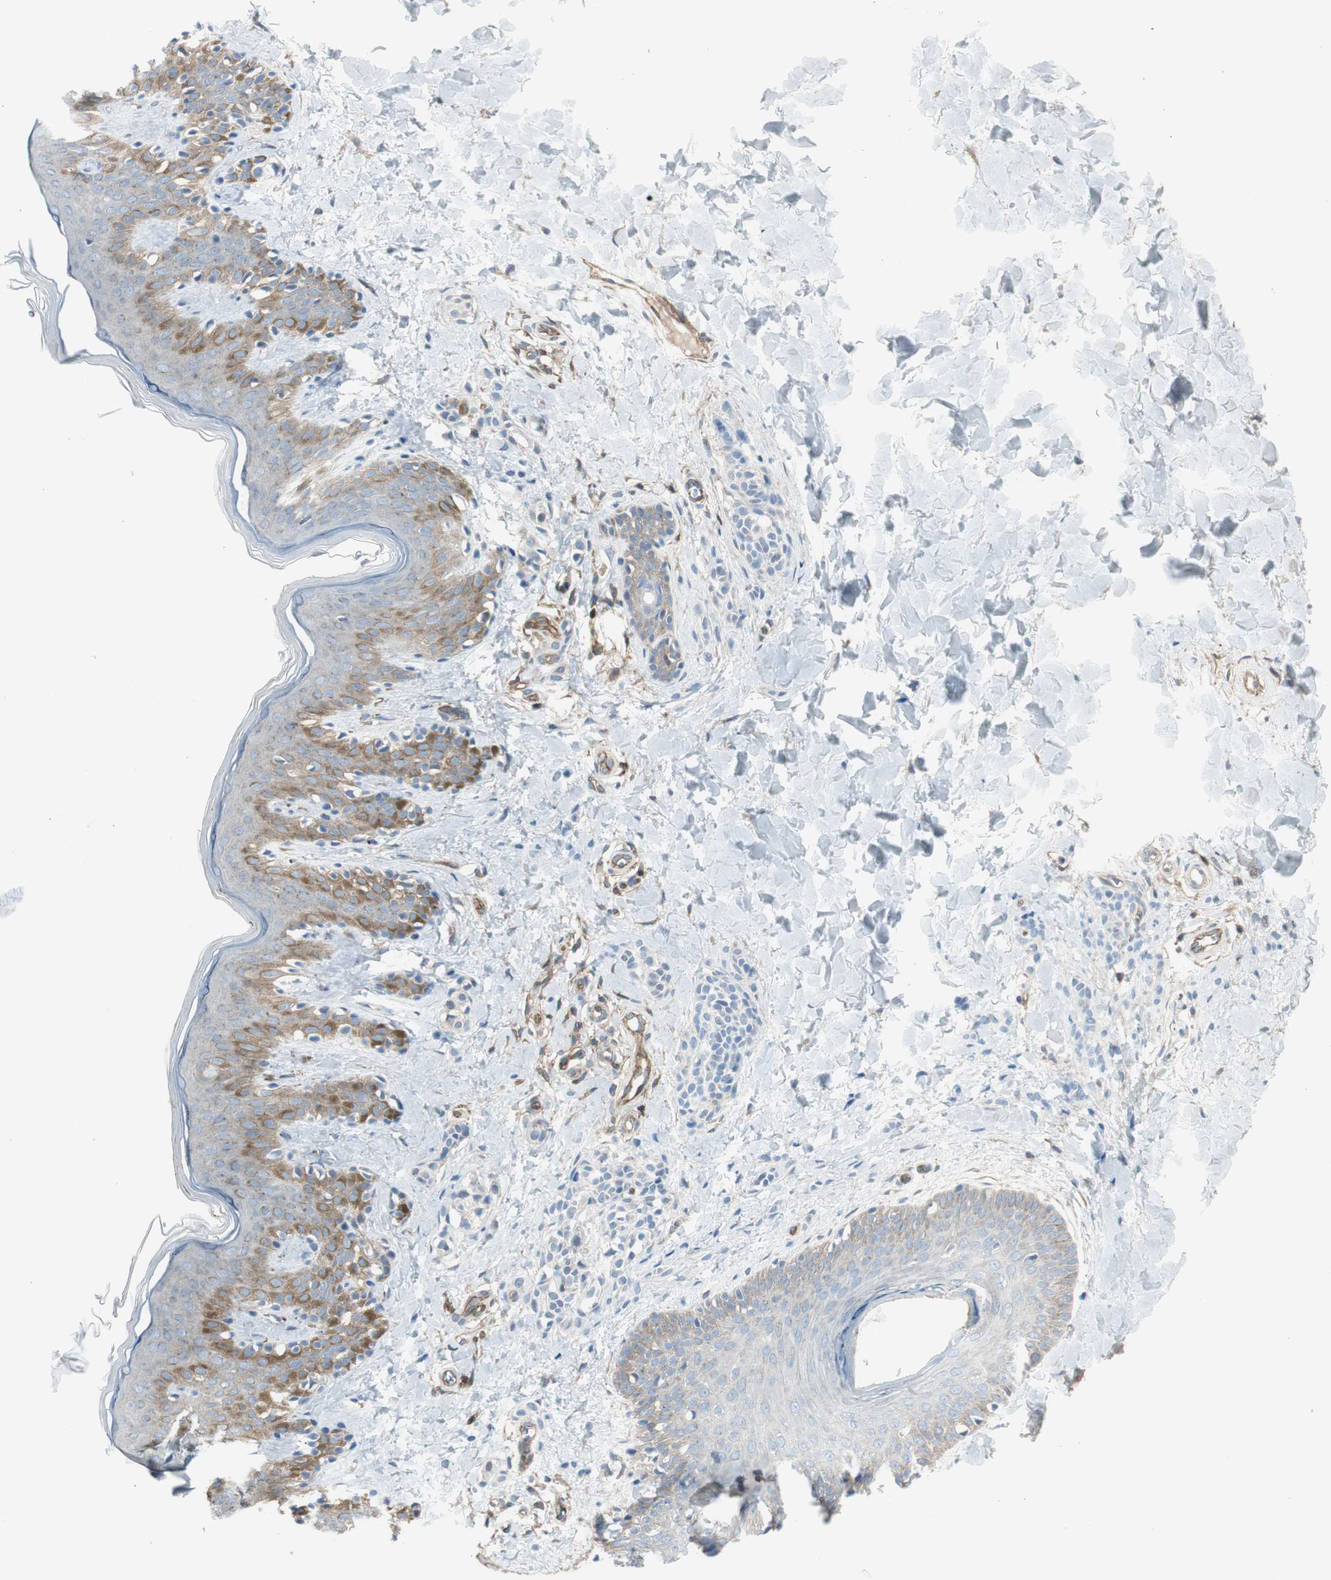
{"staining": {"intensity": "weak", "quantity": ">75%", "location": "cytoplasmic/membranous"}, "tissue": "skin", "cell_type": "Fibroblasts", "image_type": "normal", "snomed": [{"axis": "morphology", "description": "Normal tissue, NOS"}, {"axis": "topography", "description": "Skin"}], "caption": "Normal skin displays weak cytoplasmic/membranous staining in about >75% of fibroblasts (brown staining indicates protein expression, while blue staining denotes nuclei)..", "gene": "BTN3A3", "patient": {"sex": "male", "age": 16}}